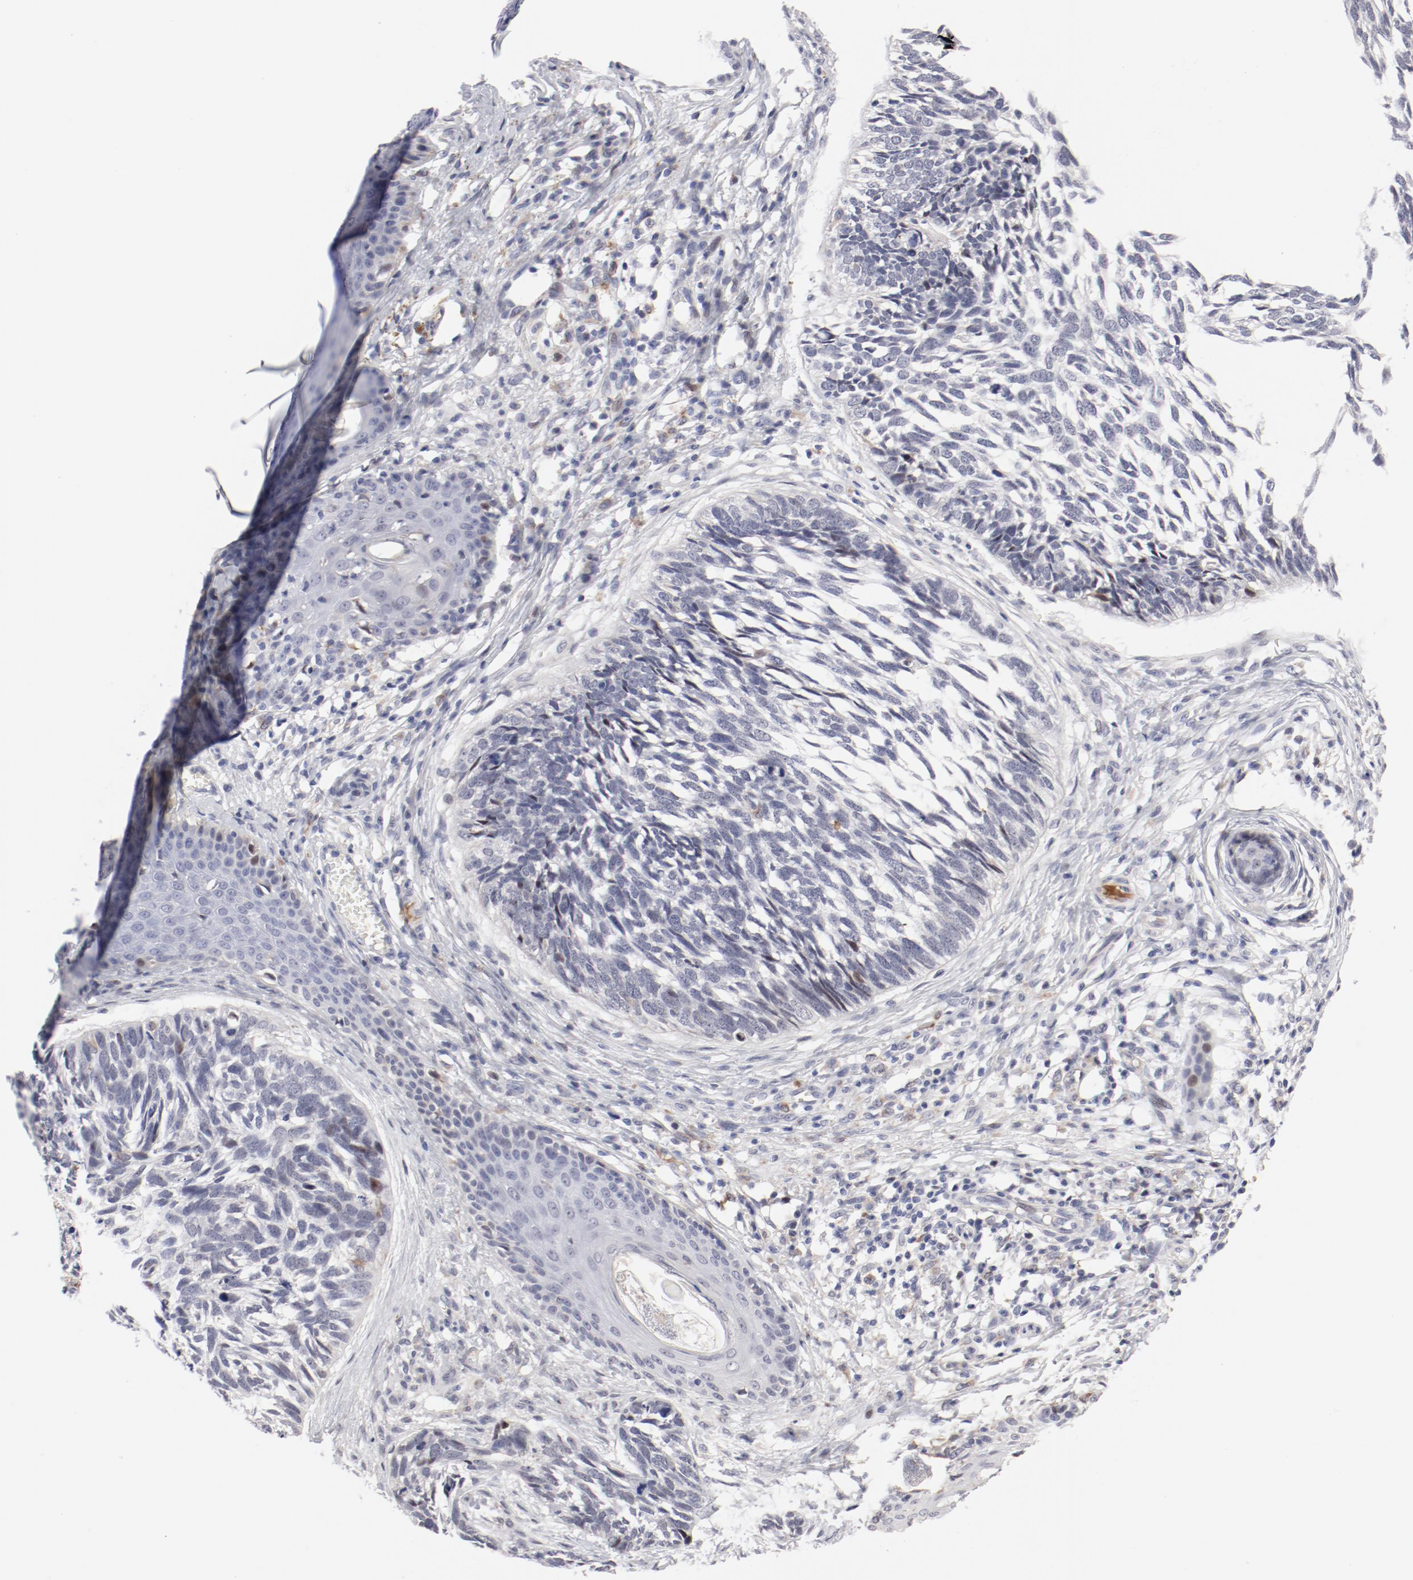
{"staining": {"intensity": "negative", "quantity": "none", "location": "none"}, "tissue": "skin cancer", "cell_type": "Tumor cells", "image_type": "cancer", "snomed": [{"axis": "morphology", "description": "Basal cell carcinoma"}, {"axis": "topography", "description": "Skin"}], "caption": "The image exhibits no staining of tumor cells in basal cell carcinoma (skin).", "gene": "FSCB", "patient": {"sex": "male", "age": 63}}